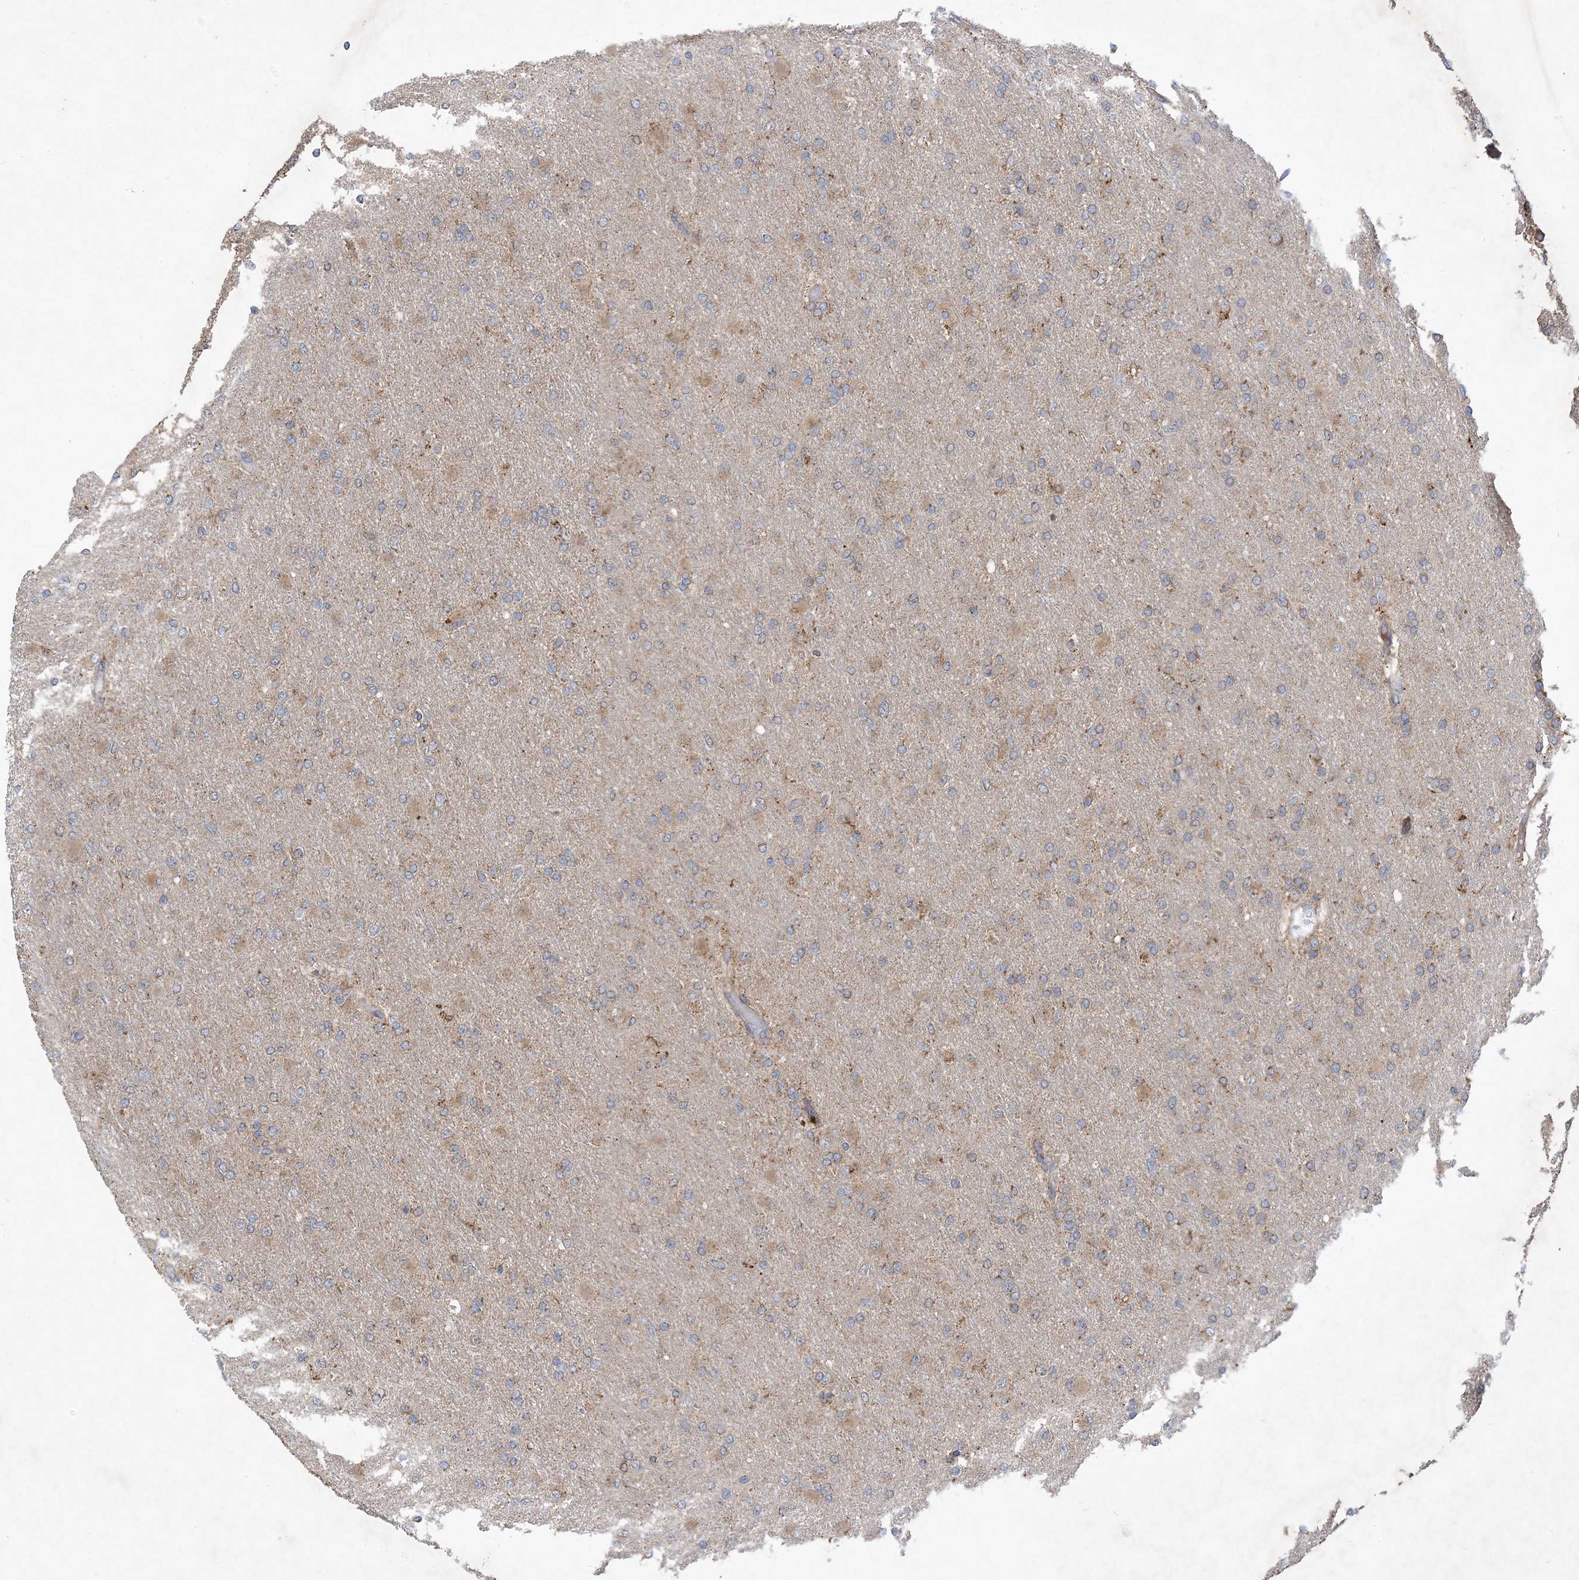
{"staining": {"intensity": "weak", "quantity": "<25%", "location": "cytoplasmic/membranous"}, "tissue": "glioma", "cell_type": "Tumor cells", "image_type": "cancer", "snomed": [{"axis": "morphology", "description": "Glioma, malignant, High grade"}, {"axis": "topography", "description": "Cerebral cortex"}], "caption": "Image shows no protein positivity in tumor cells of glioma tissue.", "gene": "MASP2", "patient": {"sex": "female", "age": 36}}